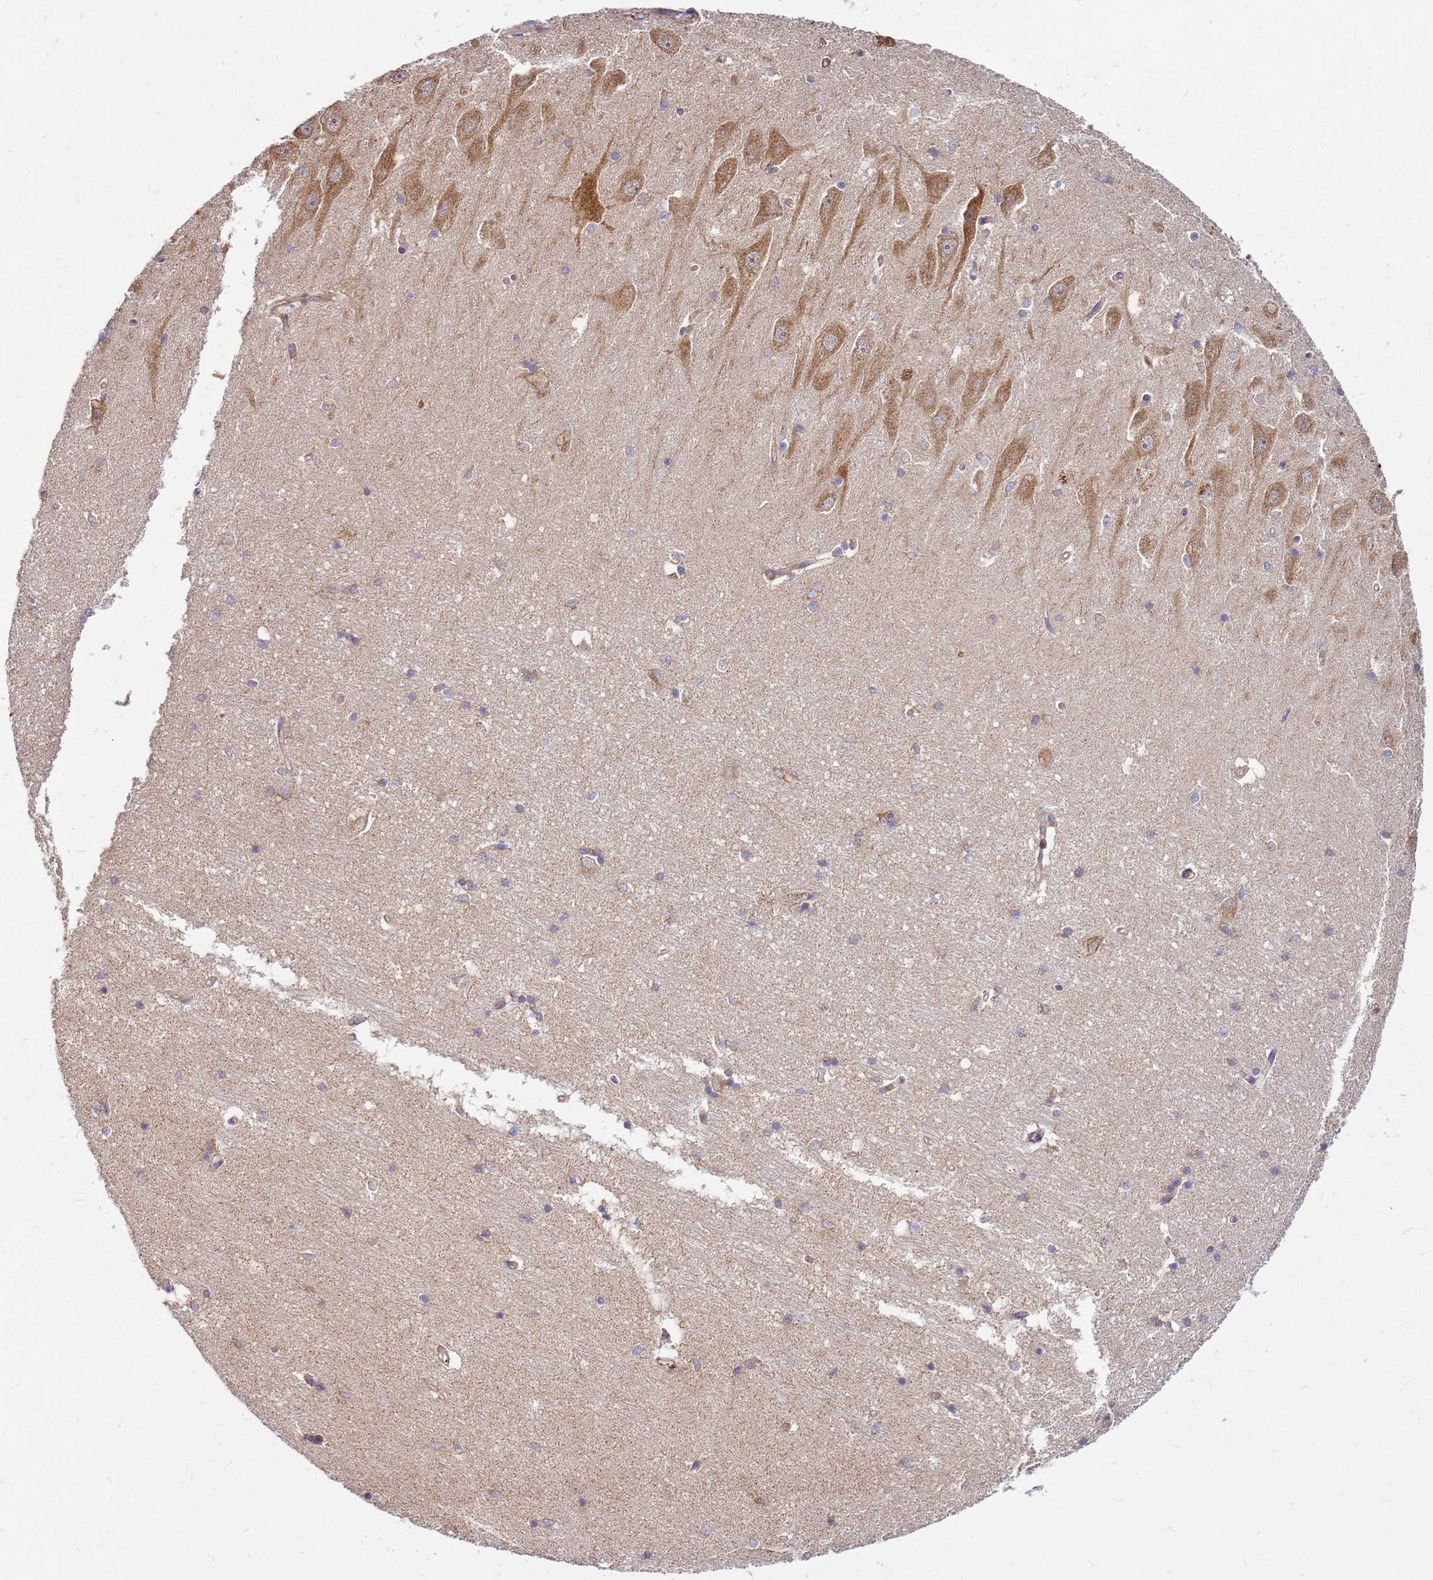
{"staining": {"intensity": "negative", "quantity": "none", "location": "none"}, "tissue": "hippocampus", "cell_type": "Glial cells", "image_type": "normal", "snomed": [{"axis": "morphology", "description": "Normal tissue, NOS"}, {"axis": "topography", "description": "Hippocampus"}], "caption": "DAB immunohistochemical staining of benign hippocampus exhibits no significant staining in glial cells.", "gene": "CCDC159", "patient": {"sex": "male", "age": 45}}